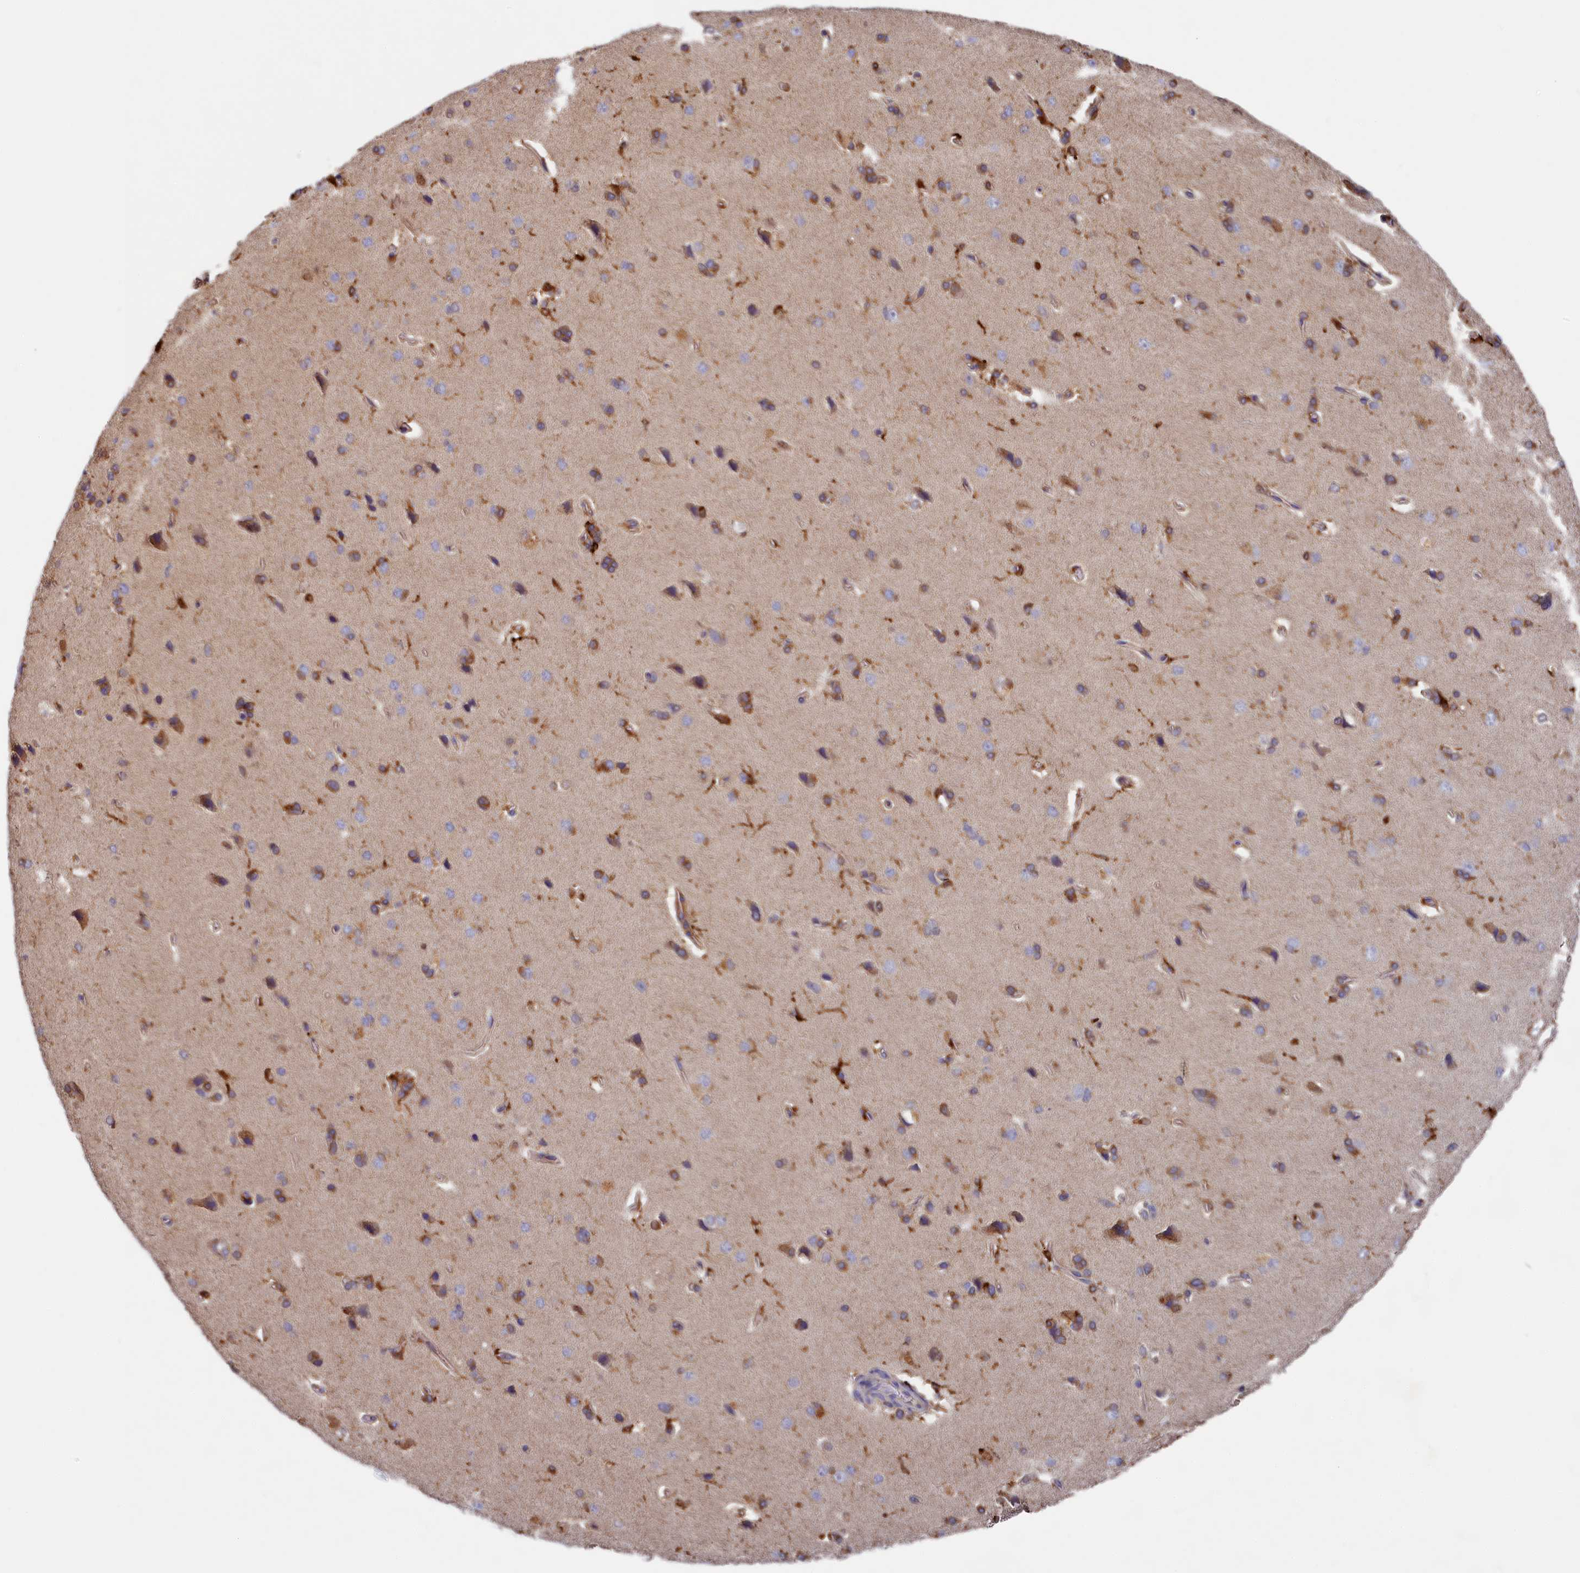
{"staining": {"intensity": "weak", "quantity": "25%-75%", "location": "cytoplasmic/membranous"}, "tissue": "cerebral cortex", "cell_type": "Endothelial cells", "image_type": "normal", "snomed": [{"axis": "morphology", "description": "Normal tissue, NOS"}, {"axis": "topography", "description": "Cerebral cortex"}], "caption": "Cerebral cortex stained for a protein demonstrates weak cytoplasmic/membranous positivity in endothelial cells. (DAB (3,3'-diaminobenzidine) IHC with brightfield microscopy, high magnification).", "gene": "SEC31B", "patient": {"sex": "male", "age": 62}}